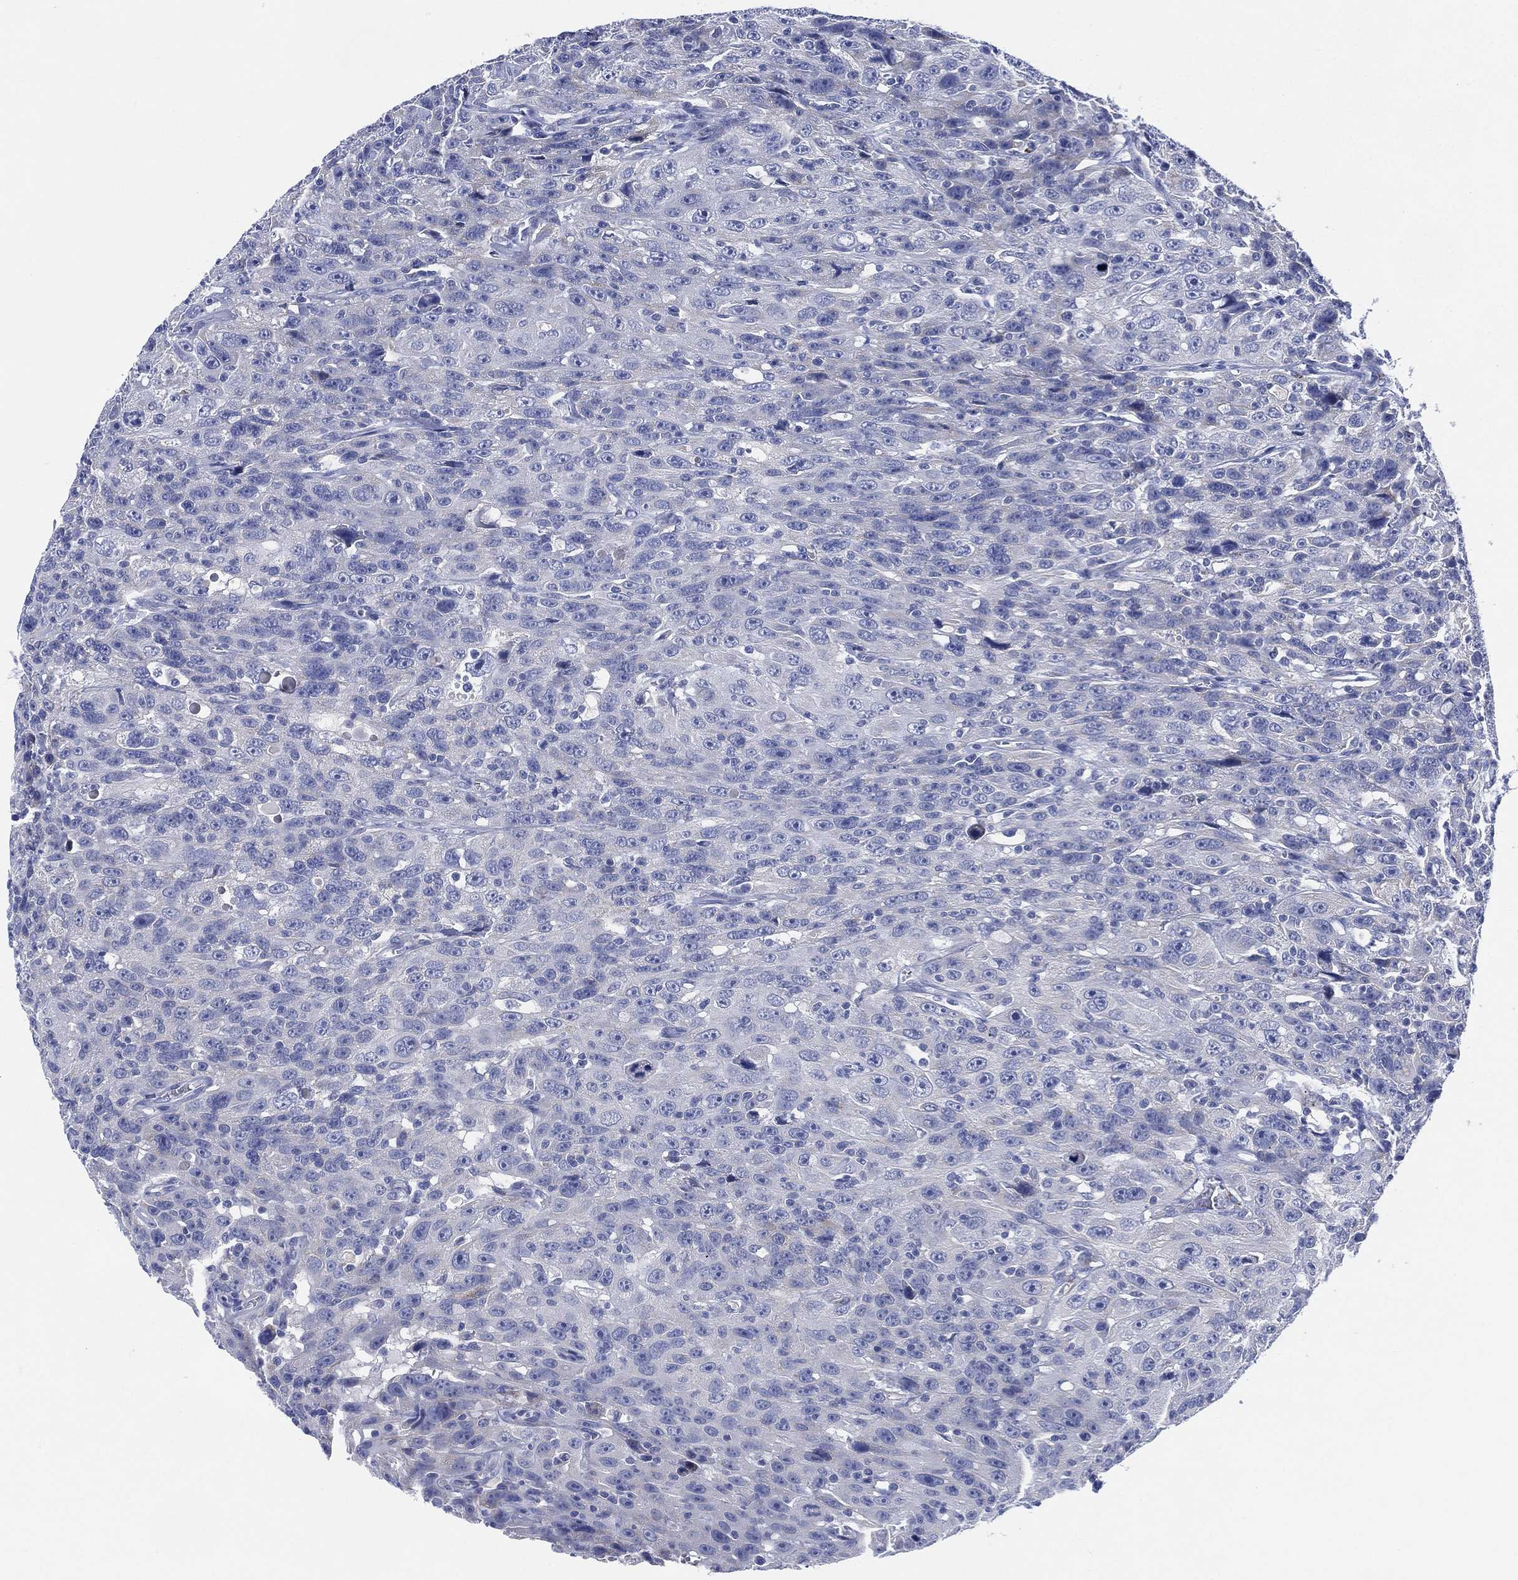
{"staining": {"intensity": "negative", "quantity": "none", "location": "none"}, "tissue": "urothelial cancer", "cell_type": "Tumor cells", "image_type": "cancer", "snomed": [{"axis": "morphology", "description": "Urothelial carcinoma, NOS"}, {"axis": "morphology", "description": "Urothelial carcinoma, High grade"}, {"axis": "topography", "description": "Urinary bladder"}], "caption": "A high-resolution histopathology image shows immunohistochemistry staining of high-grade urothelial carcinoma, which displays no significant staining in tumor cells. Brightfield microscopy of immunohistochemistry (IHC) stained with DAB (brown) and hematoxylin (blue), captured at high magnification.", "gene": "ADAD2", "patient": {"sex": "female", "age": 73}}